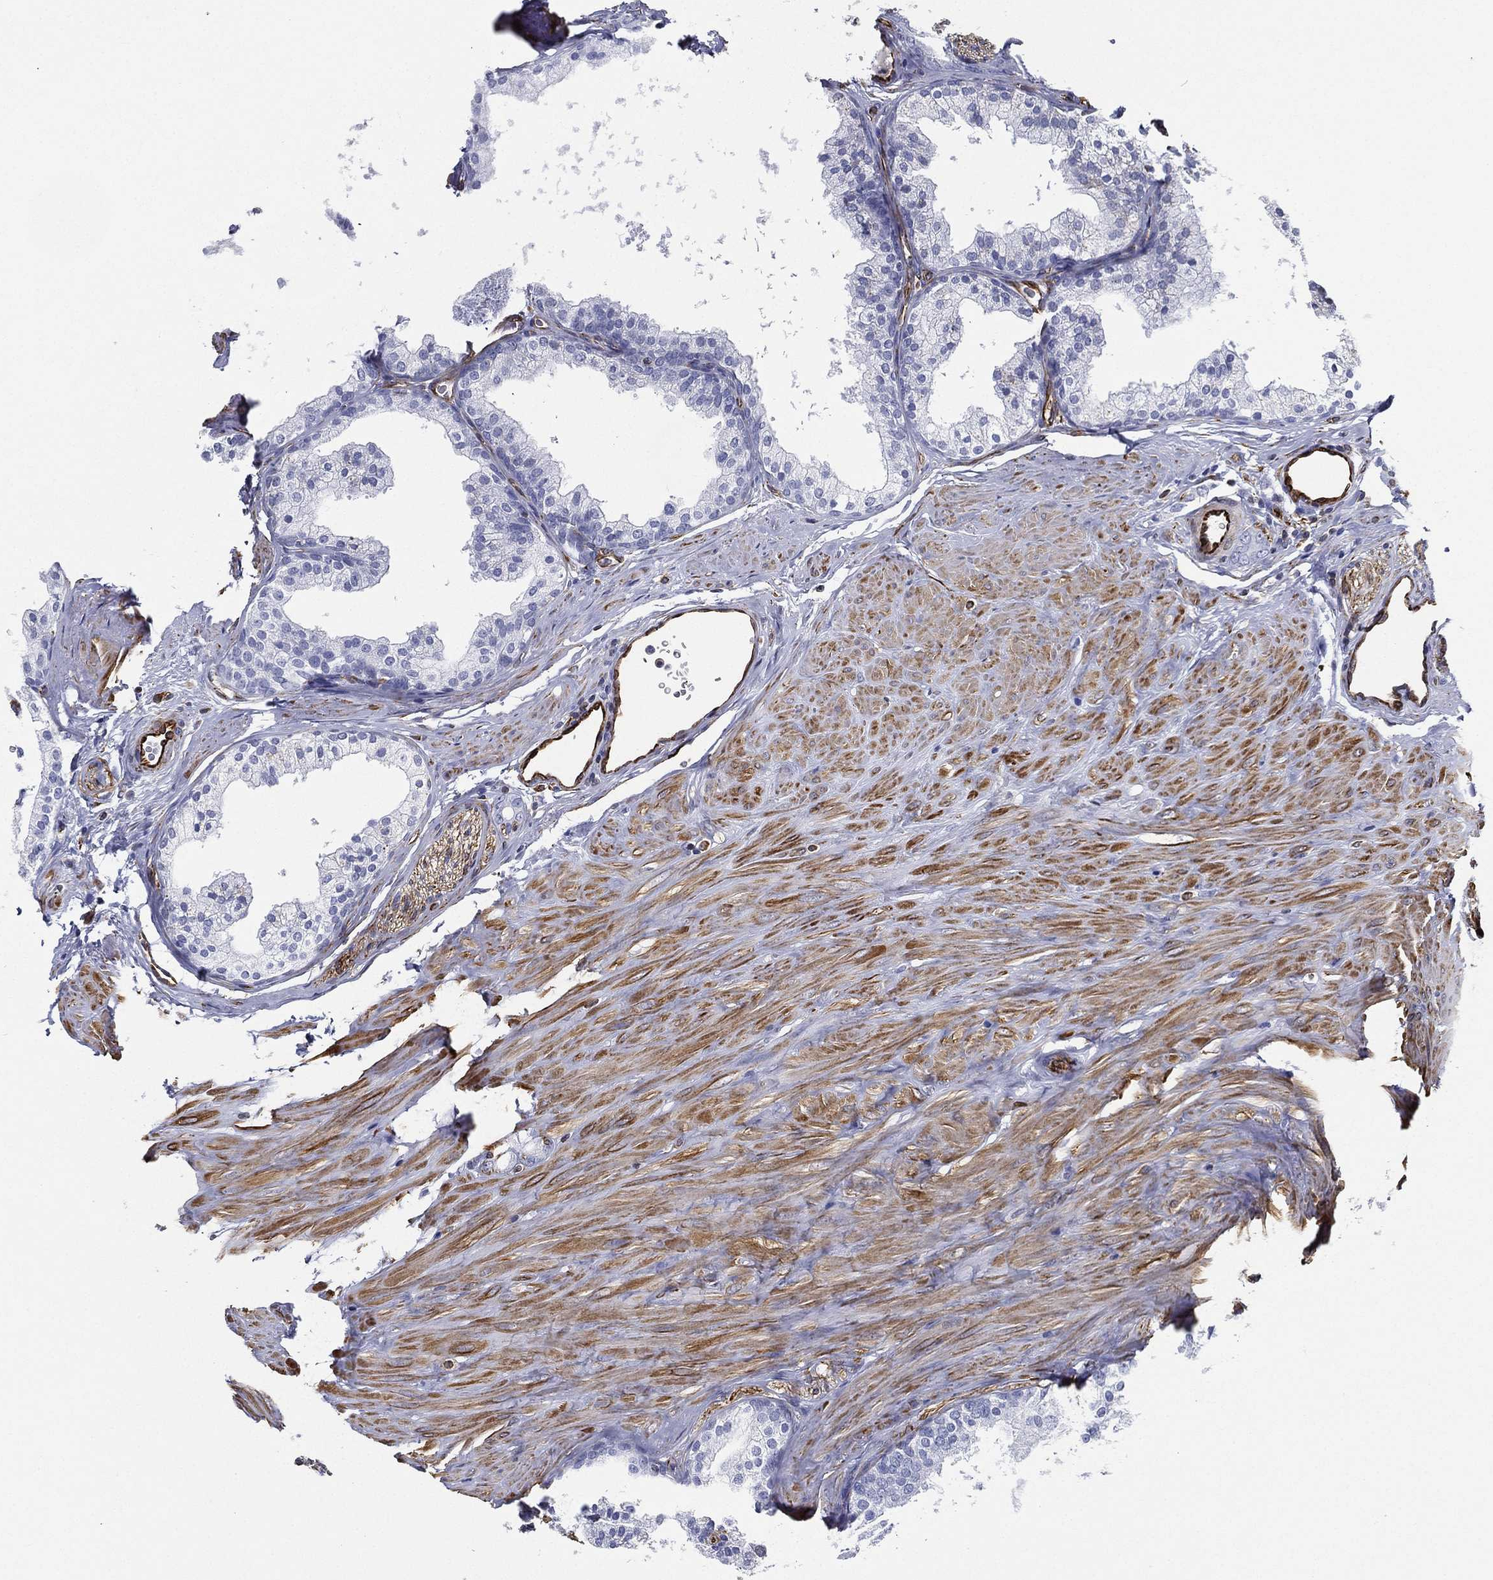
{"staining": {"intensity": "negative", "quantity": "none", "location": "none"}, "tissue": "prostate cancer", "cell_type": "Tumor cells", "image_type": "cancer", "snomed": [{"axis": "morphology", "description": "Adenocarcinoma, NOS"}, {"axis": "topography", "description": "Prostate"}], "caption": "There is no significant positivity in tumor cells of adenocarcinoma (prostate). The staining is performed using DAB brown chromogen with nuclei counter-stained in using hematoxylin.", "gene": "MAS1", "patient": {"sex": "male", "age": 55}}